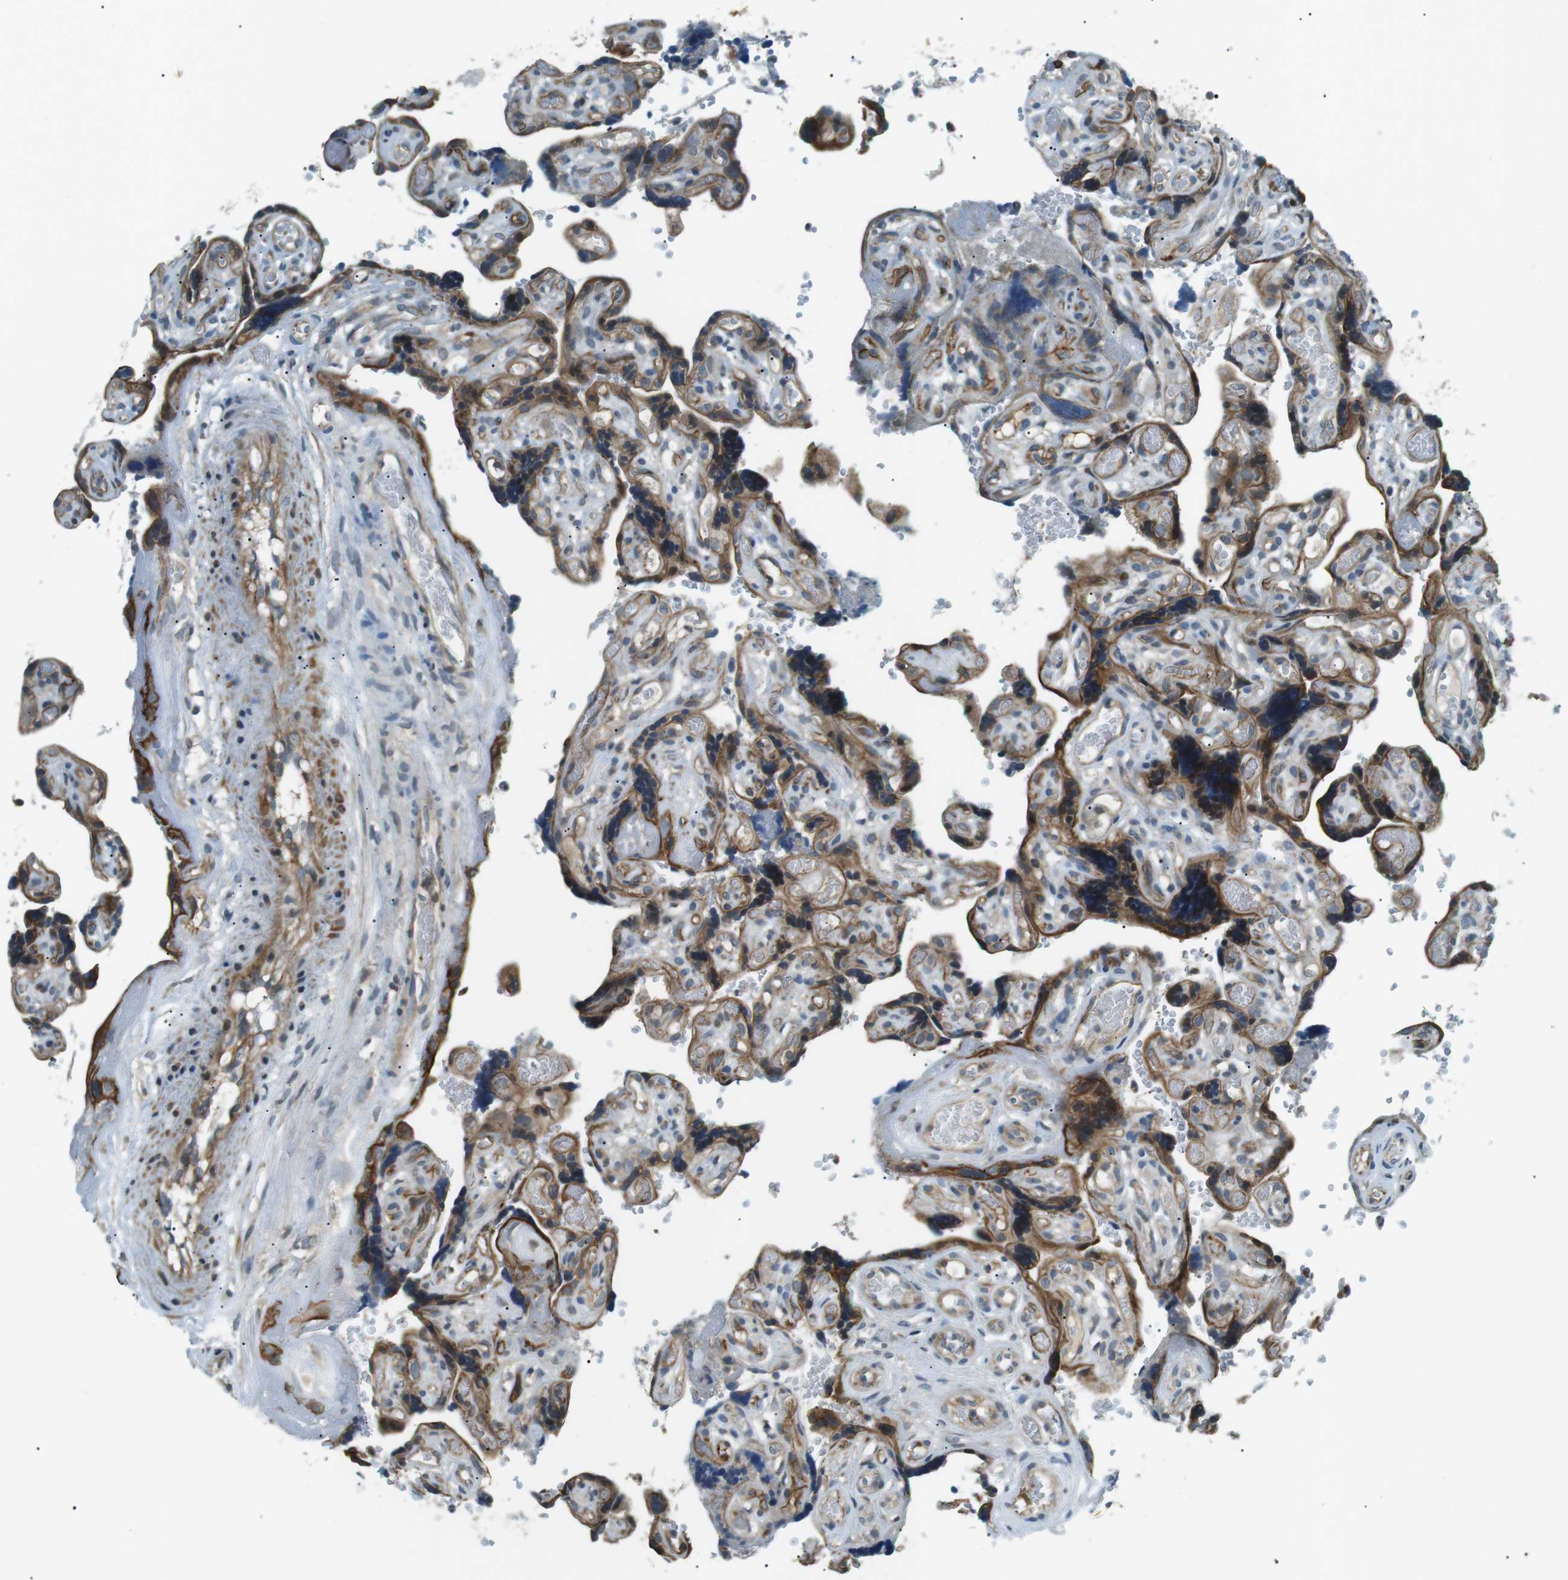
{"staining": {"intensity": "strong", "quantity": "25%-75%", "location": "cytoplasmic/membranous"}, "tissue": "placenta", "cell_type": "Decidual cells", "image_type": "normal", "snomed": [{"axis": "morphology", "description": "Normal tissue, NOS"}, {"axis": "topography", "description": "Placenta"}], "caption": "Immunohistochemical staining of normal placenta reveals high levels of strong cytoplasmic/membranous positivity in approximately 25%-75% of decidual cells.", "gene": "TMEM74", "patient": {"sex": "female", "age": 30}}